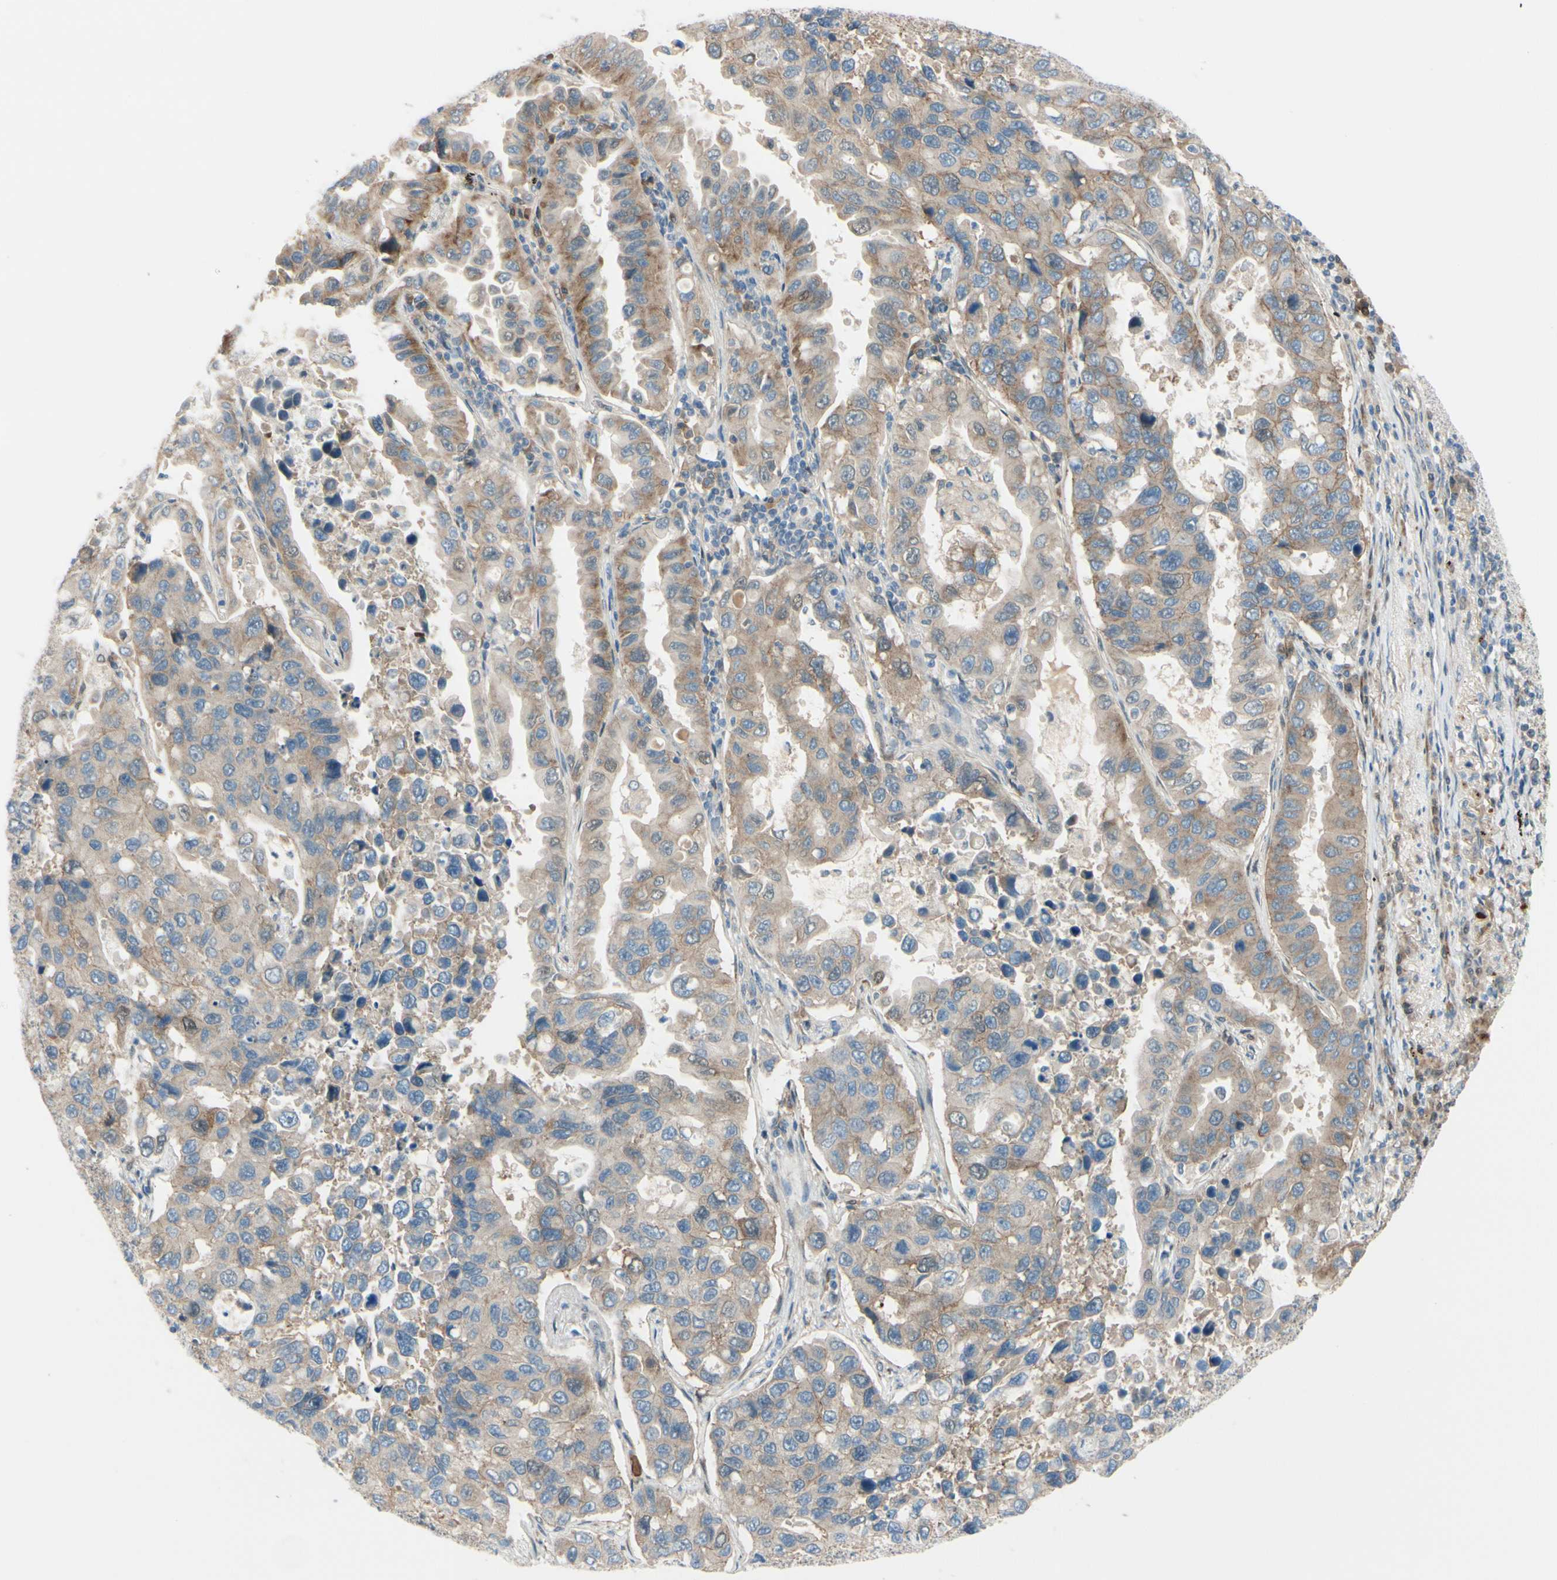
{"staining": {"intensity": "weak", "quantity": ">75%", "location": "cytoplasmic/membranous"}, "tissue": "lung cancer", "cell_type": "Tumor cells", "image_type": "cancer", "snomed": [{"axis": "morphology", "description": "Adenocarcinoma, NOS"}, {"axis": "topography", "description": "Lung"}], "caption": "Brown immunohistochemical staining in human adenocarcinoma (lung) reveals weak cytoplasmic/membranous positivity in about >75% of tumor cells.", "gene": "PTTG1", "patient": {"sex": "male", "age": 64}}